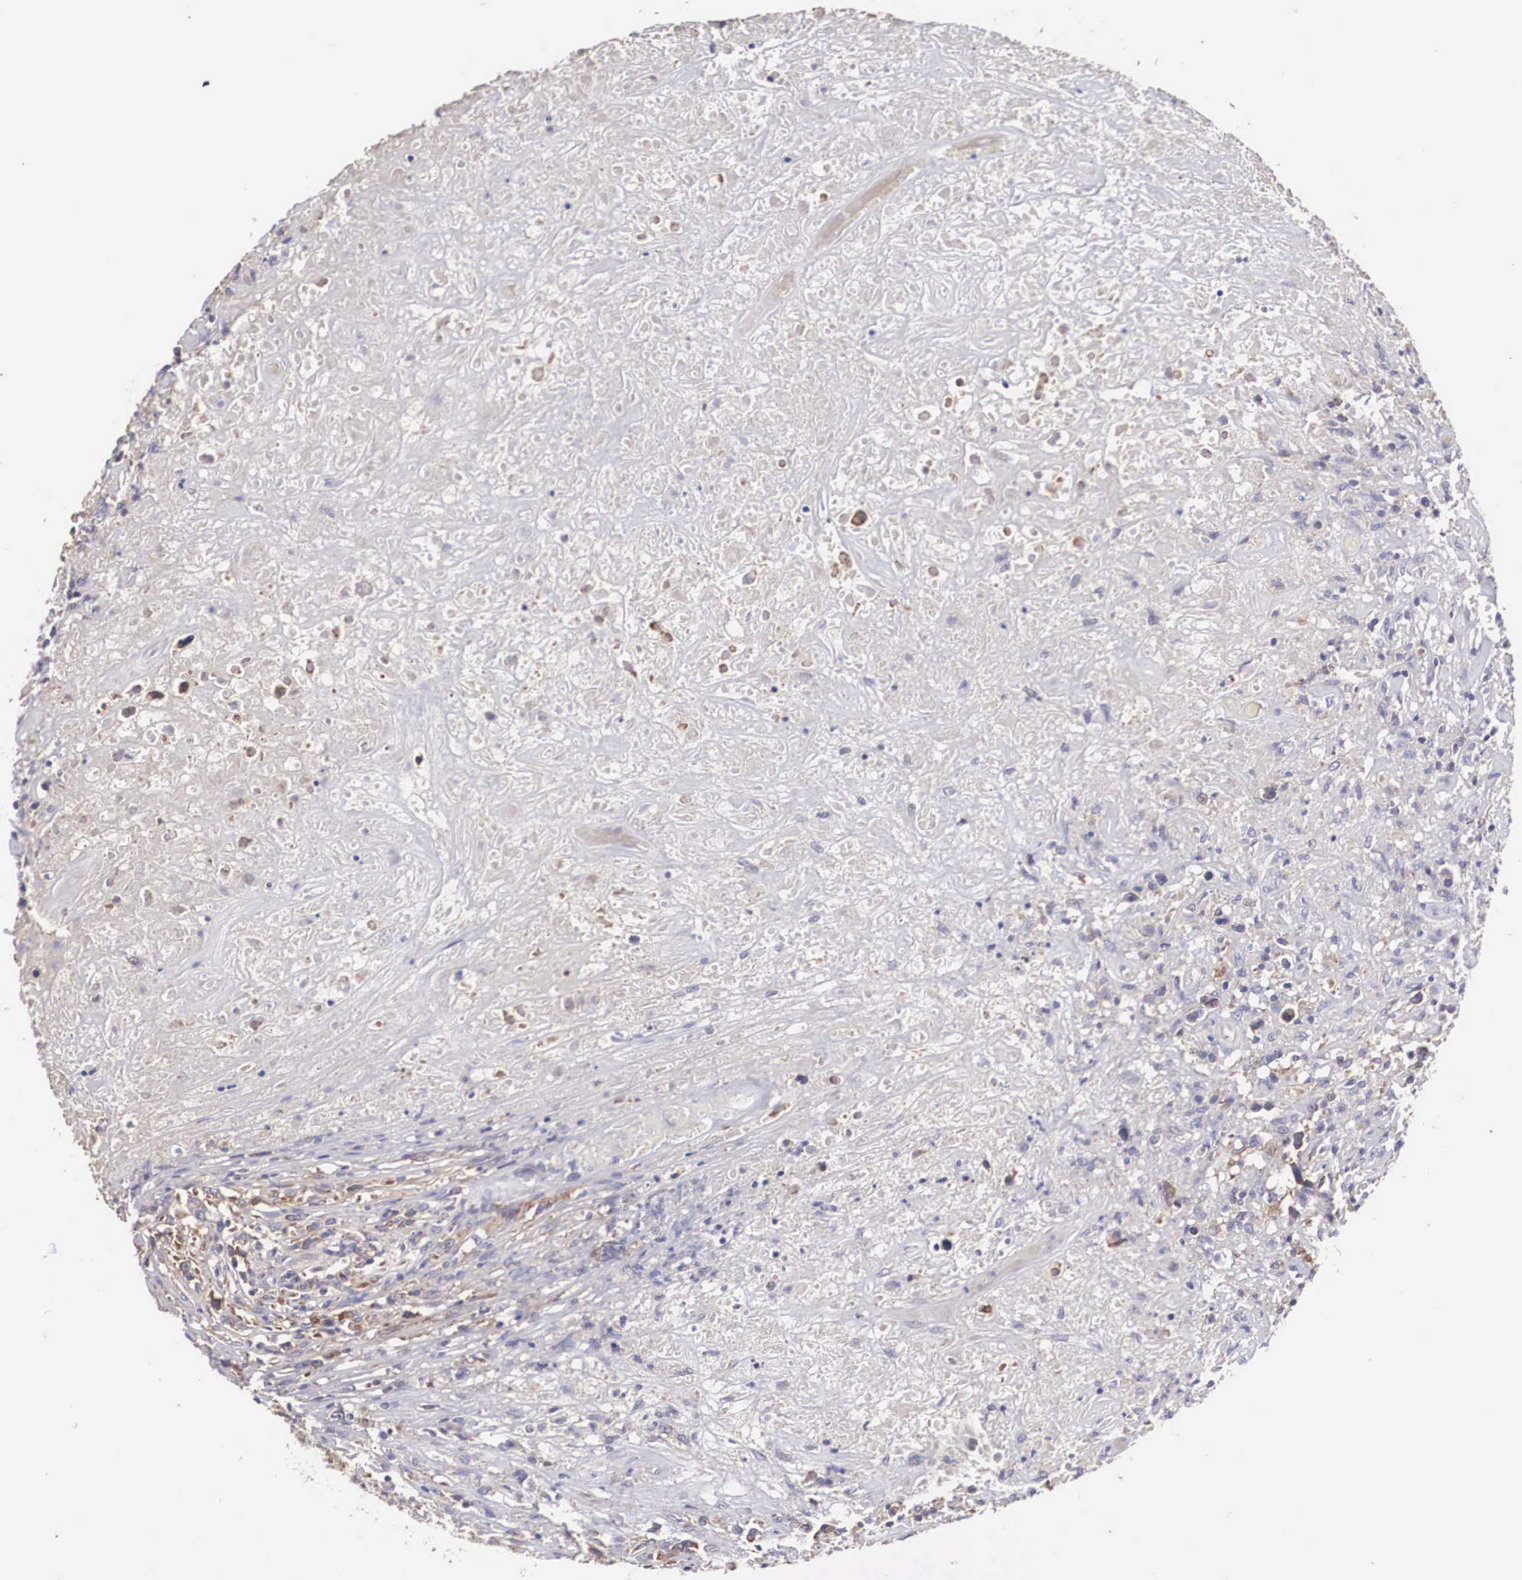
{"staining": {"intensity": "moderate", "quantity": "<25%", "location": "cytoplasmic/membranous"}, "tissue": "lymphoma", "cell_type": "Tumor cells", "image_type": "cancer", "snomed": [{"axis": "morphology", "description": "Hodgkin's disease, NOS"}, {"axis": "topography", "description": "Lymph node"}], "caption": "A brown stain highlights moderate cytoplasmic/membranous positivity of a protein in Hodgkin's disease tumor cells.", "gene": "TXLNG", "patient": {"sex": "male", "age": 46}}